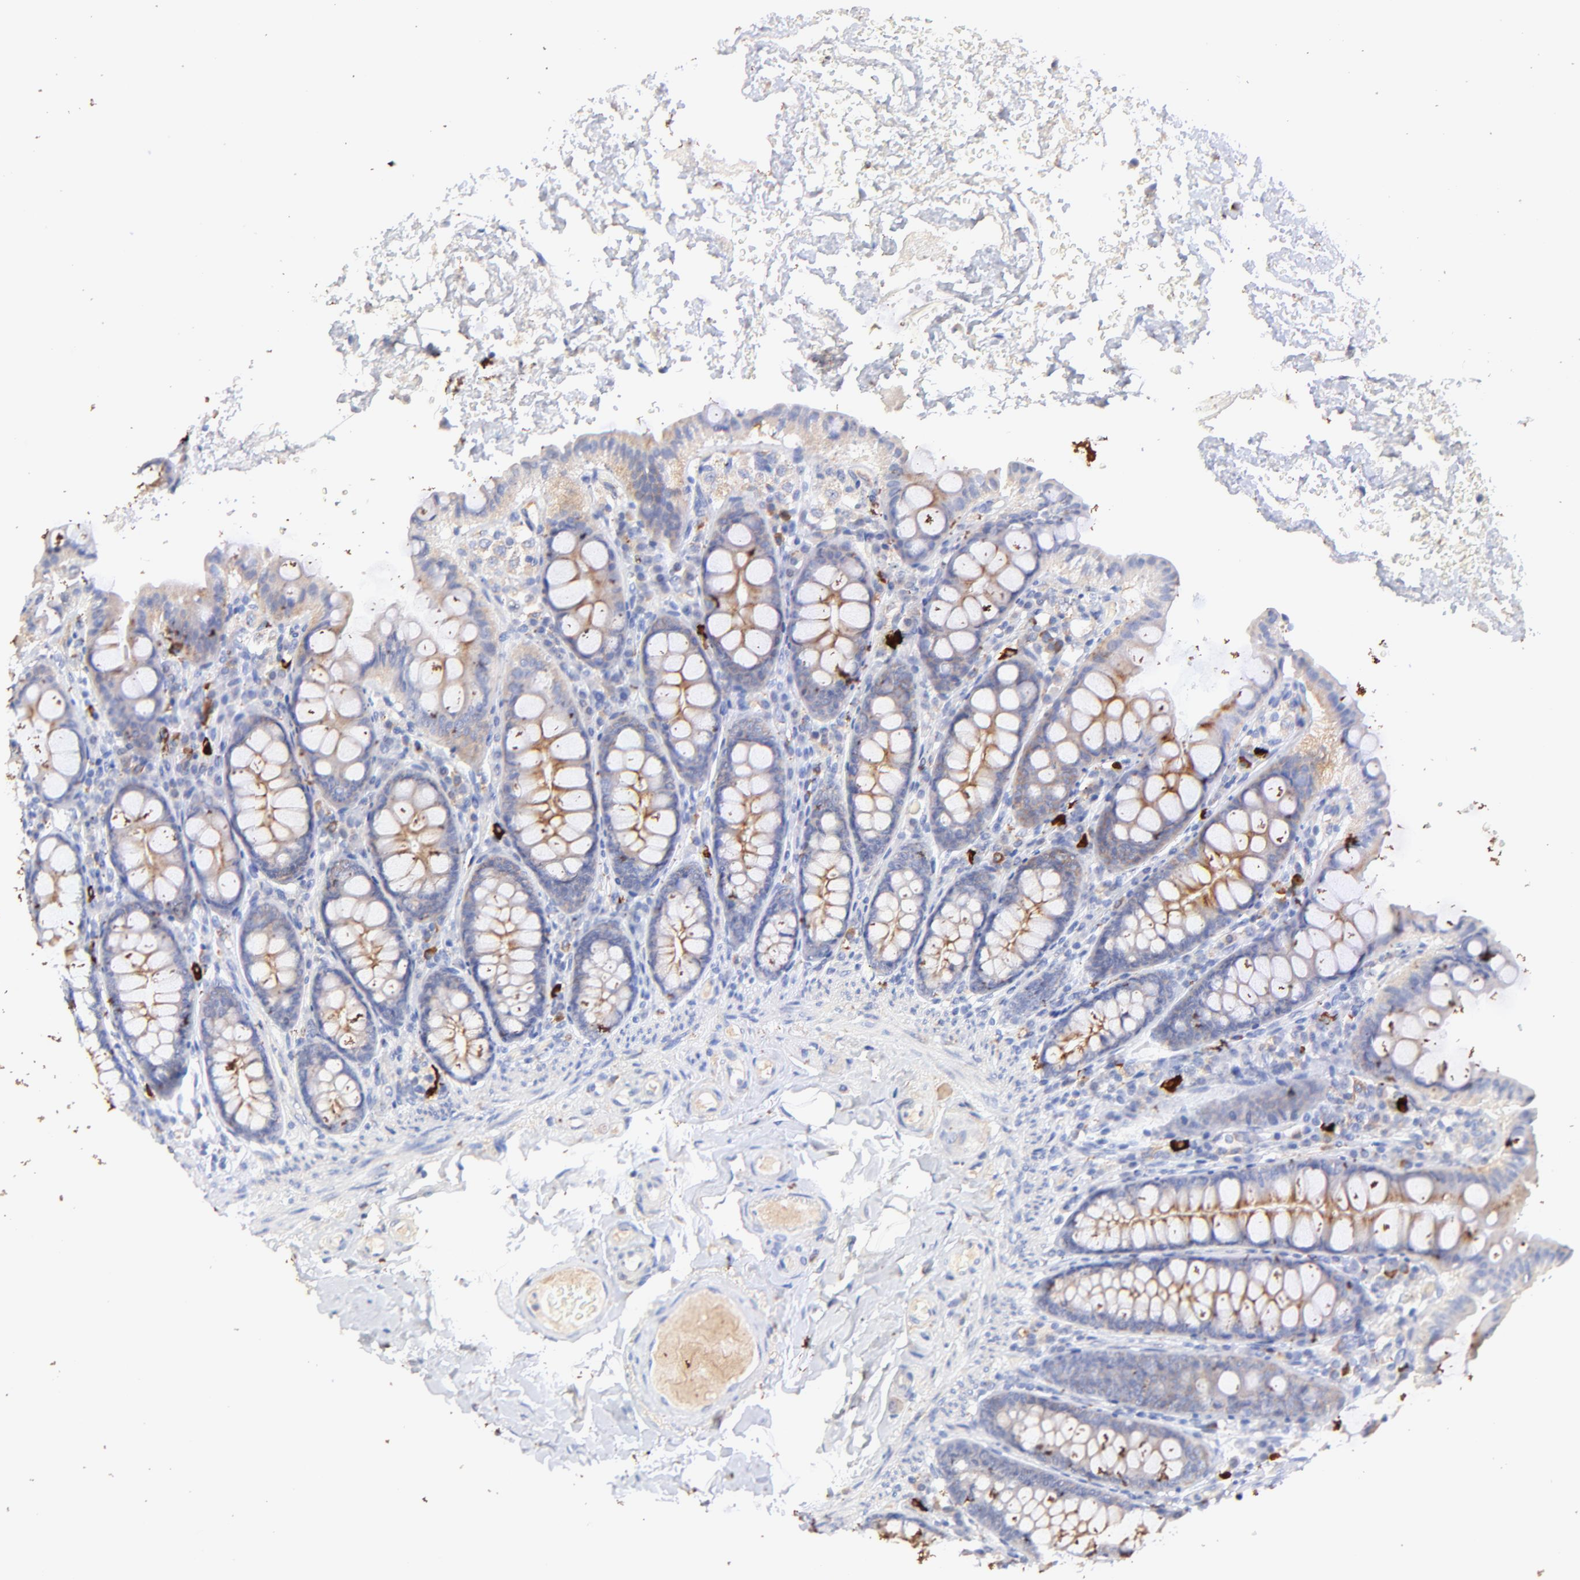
{"staining": {"intensity": "negative", "quantity": "none", "location": "none"}, "tissue": "colon", "cell_type": "Endothelial cells", "image_type": "normal", "snomed": [{"axis": "morphology", "description": "Normal tissue, NOS"}, {"axis": "topography", "description": "Colon"}], "caption": "This is a photomicrograph of immunohistochemistry staining of benign colon, which shows no positivity in endothelial cells. (DAB immunohistochemistry with hematoxylin counter stain).", "gene": "IGLV7", "patient": {"sex": "female", "age": 61}}